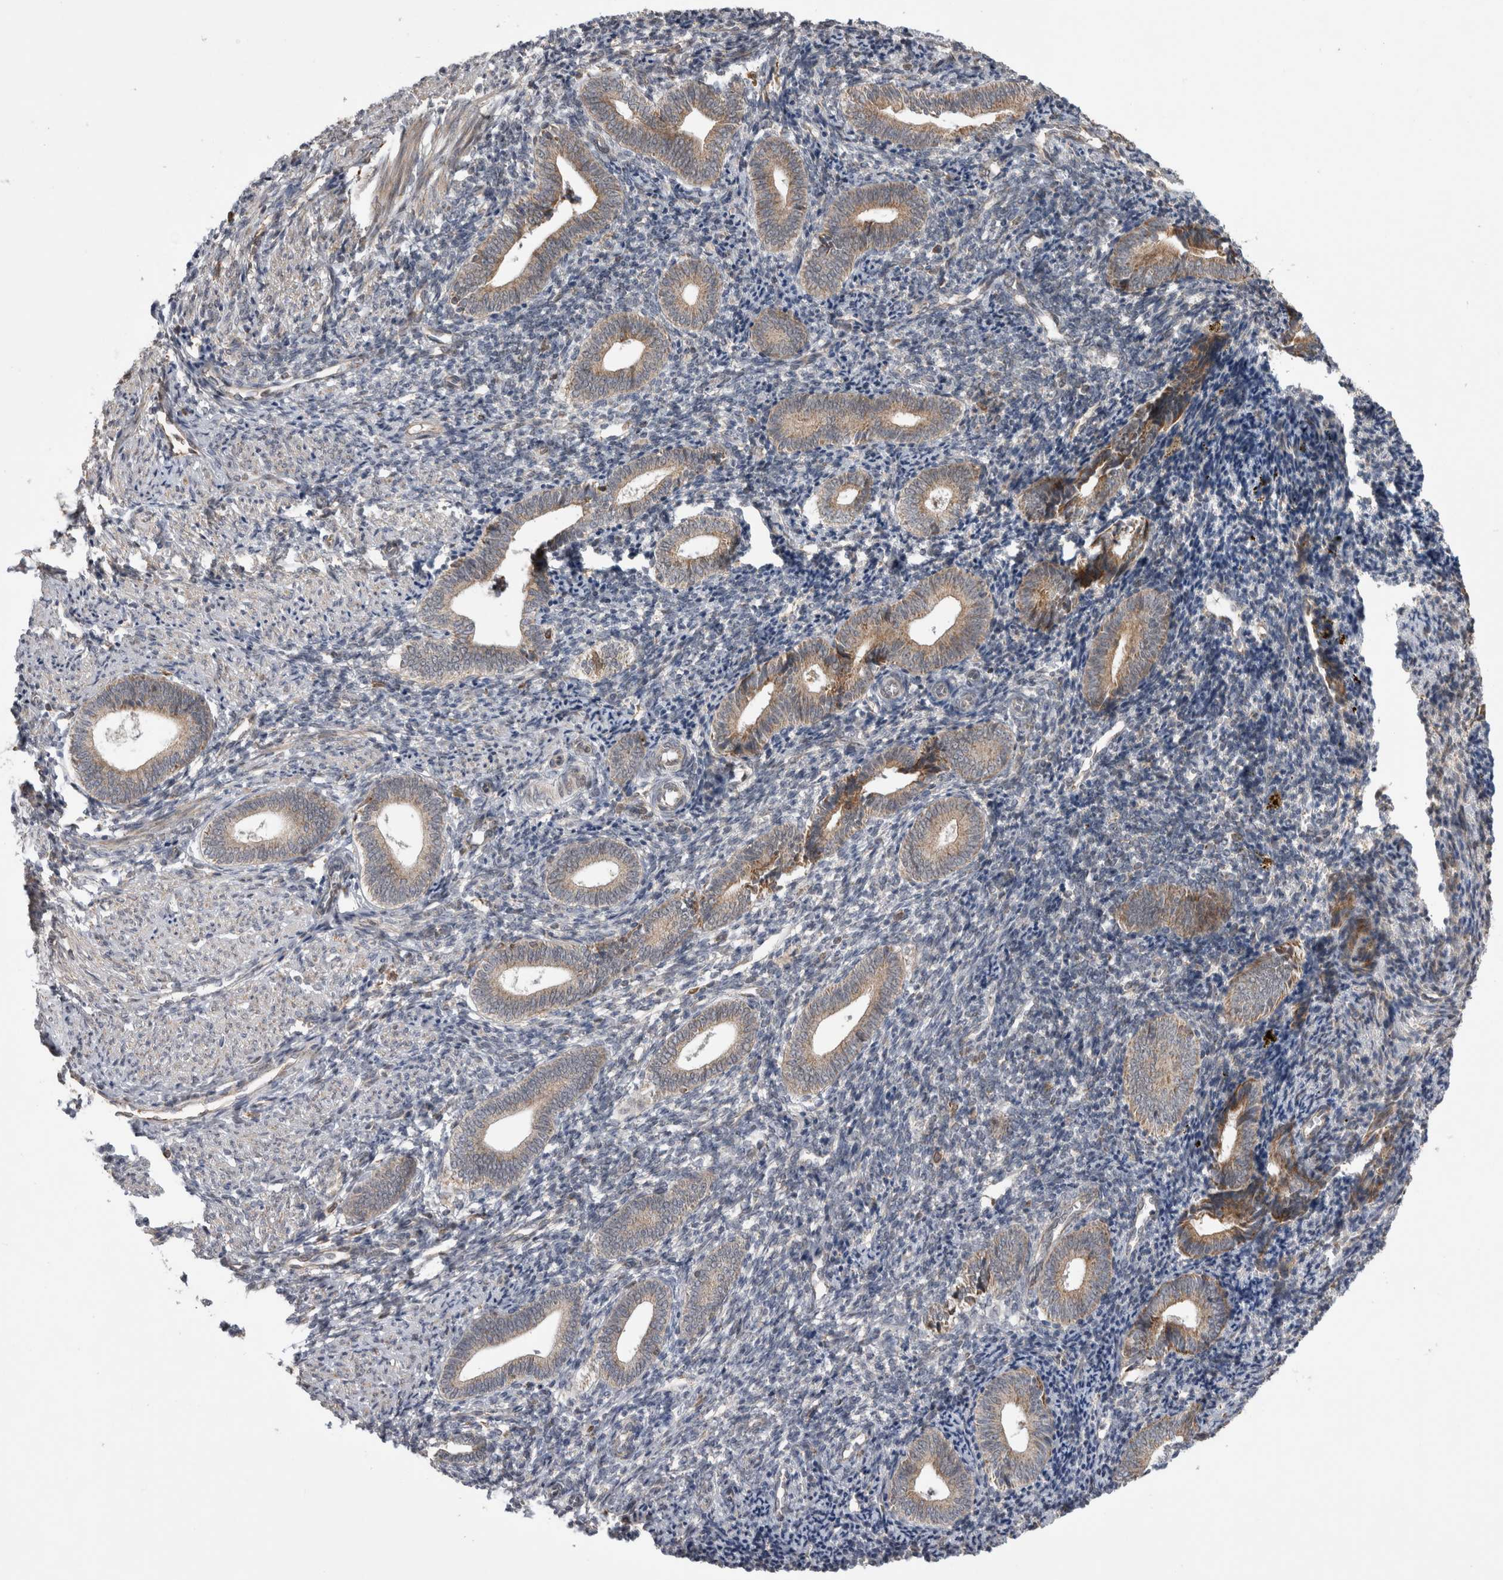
{"staining": {"intensity": "weak", "quantity": "<25%", "location": "cytoplasmic/membranous"}, "tissue": "endometrium", "cell_type": "Cells in endometrial stroma", "image_type": "normal", "snomed": [{"axis": "morphology", "description": "Normal tissue, NOS"}, {"axis": "topography", "description": "Uterus"}, {"axis": "topography", "description": "Endometrium"}], "caption": "Human endometrium stained for a protein using immunohistochemistry shows no expression in cells in endometrial stroma.", "gene": "KCNIP1", "patient": {"sex": "female", "age": 33}}